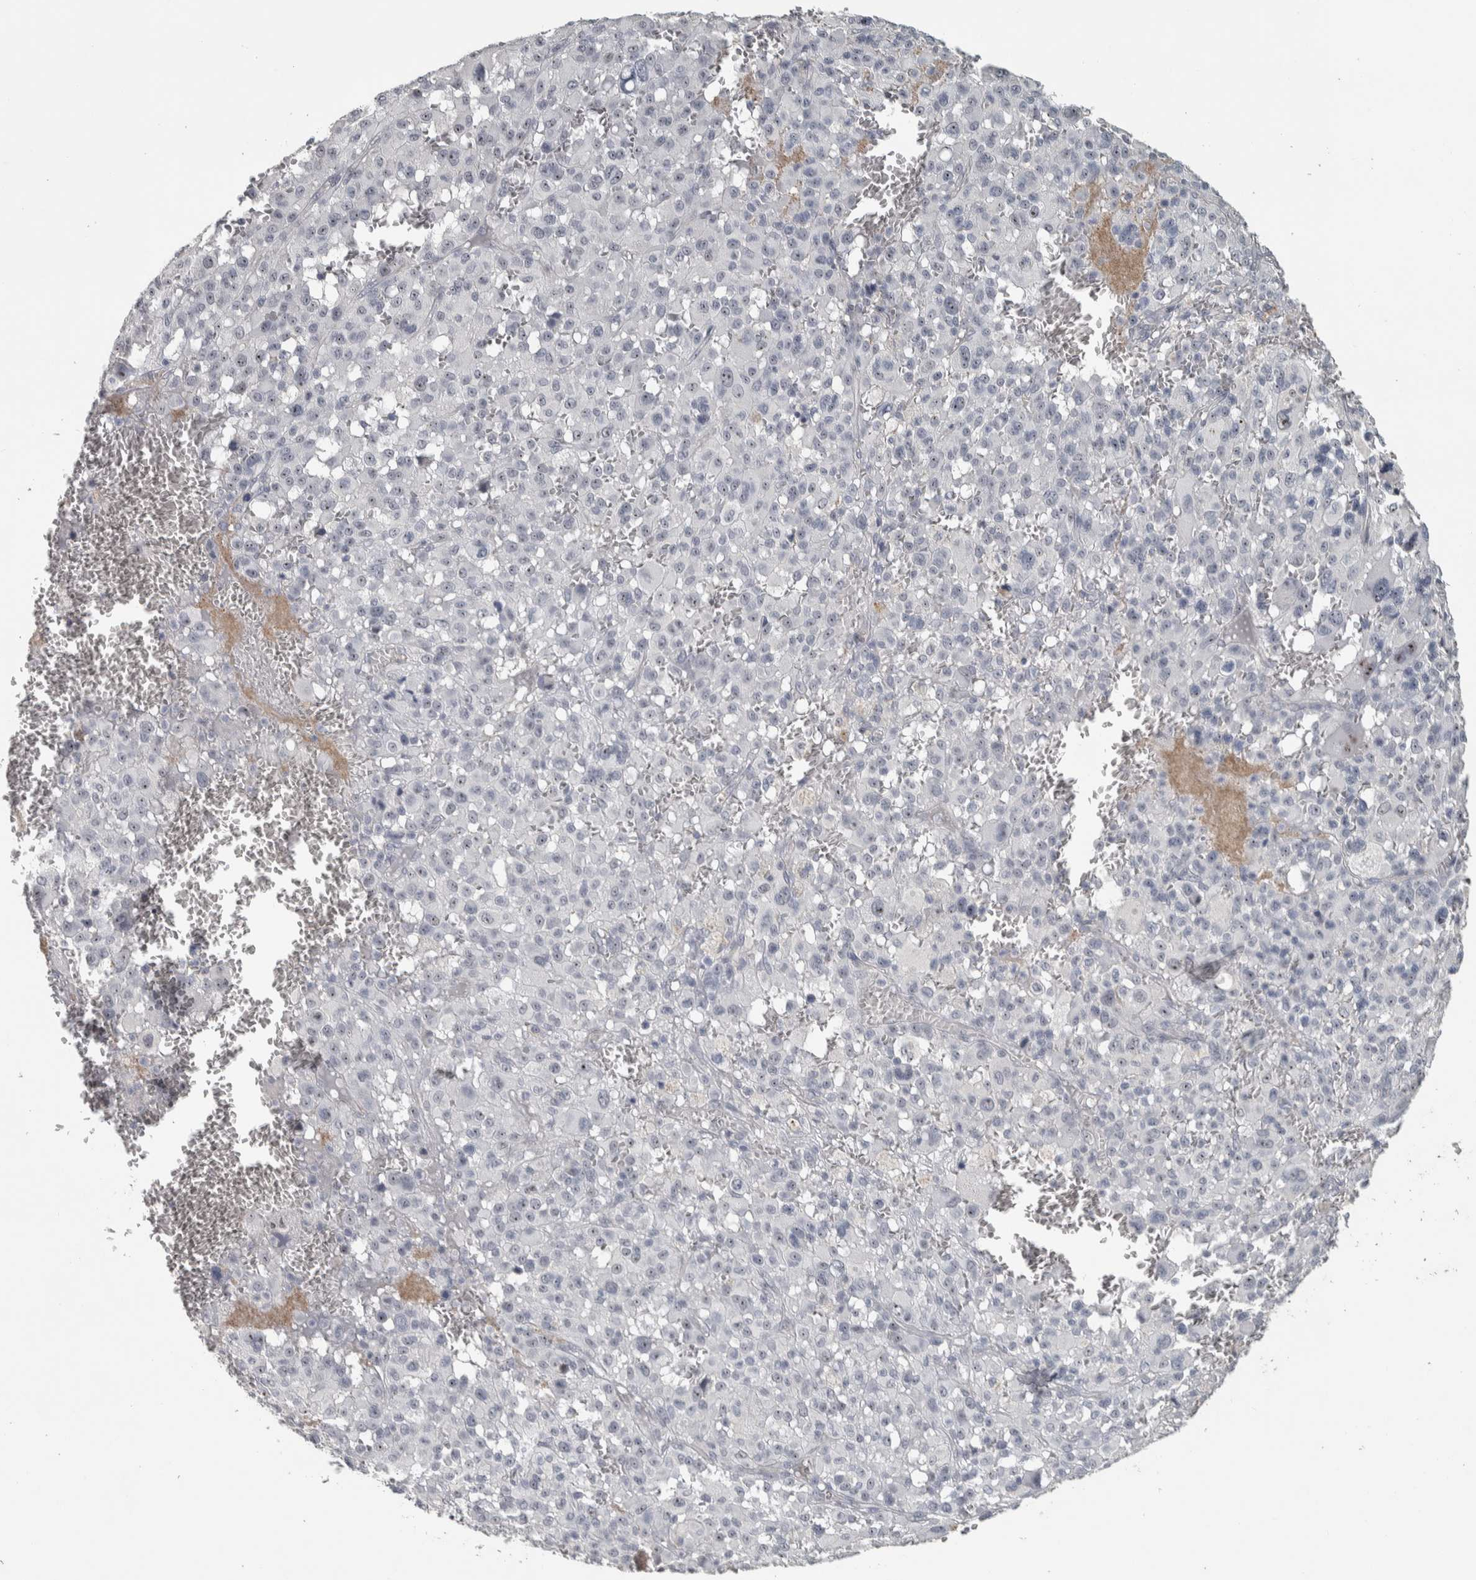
{"staining": {"intensity": "weak", "quantity": "<25%", "location": "nuclear"}, "tissue": "melanoma", "cell_type": "Tumor cells", "image_type": "cancer", "snomed": [{"axis": "morphology", "description": "Malignant melanoma, Metastatic site"}, {"axis": "topography", "description": "Skin"}], "caption": "High power microscopy photomicrograph of an IHC micrograph of malignant melanoma (metastatic site), revealing no significant expression in tumor cells.", "gene": "DCAF10", "patient": {"sex": "female", "age": 74}}